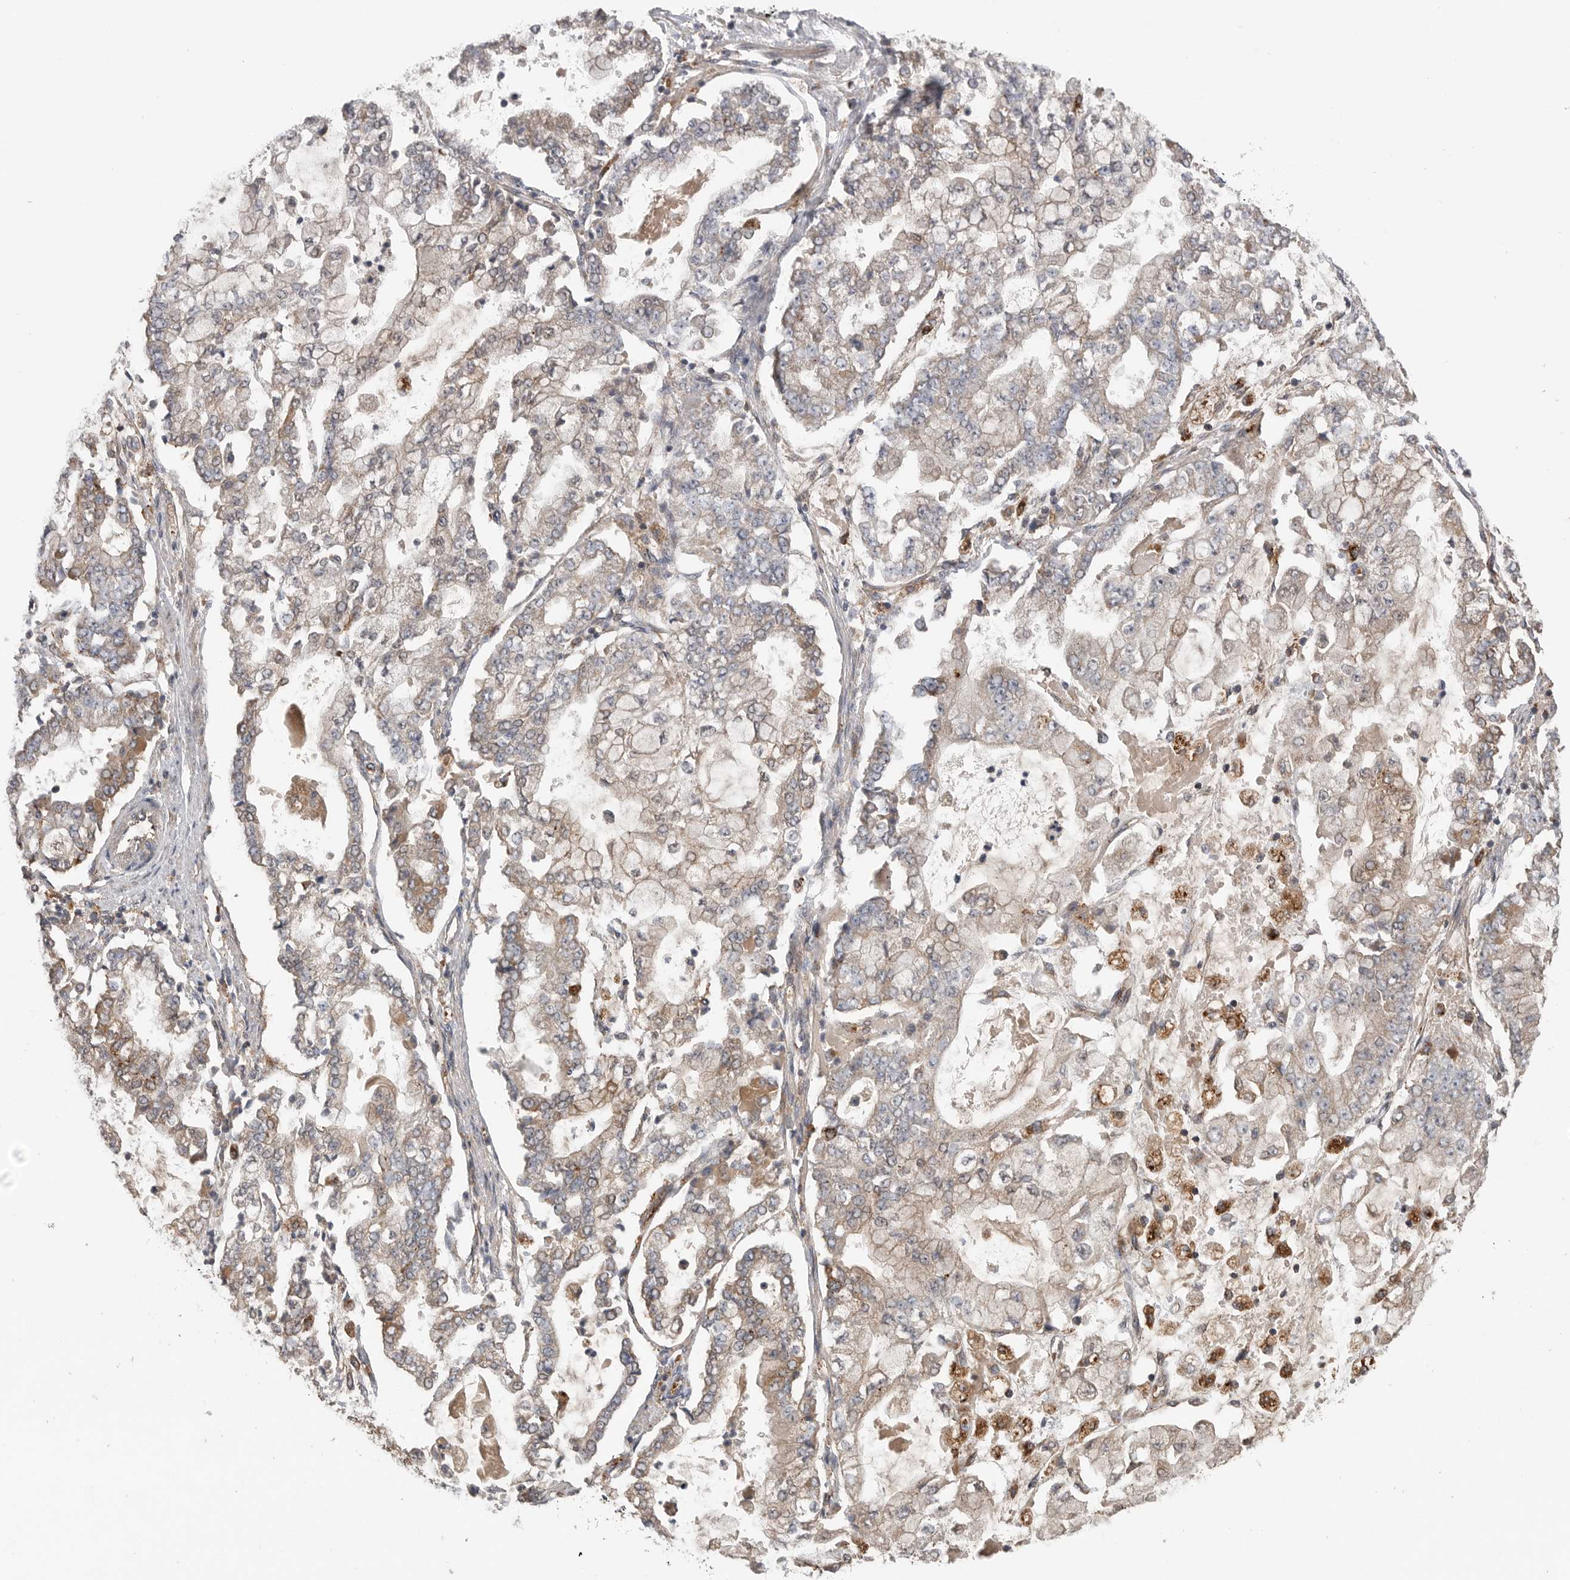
{"staining": {"intensity": "weak", "quantity": ">75%", "location": "cytoplasmic/membranous"}, "tissue": "stomach cancer", "cell_type": "Tumor cells", "image_type": "cancer", "snomed": [{"axis": "morphology", "description": "Adenocarcinoma, NOS"}, {"axis": "topography", "description": "Stomach"}], "caption": "This photomicrograph demonstrates IHC staining of stomach adenocarcinoma, with low weak cytoplasmic/membranous staining in about >75% of tumor cells.", "gene": "GALNS", "patient": {"sex": "male", "age": 76}}